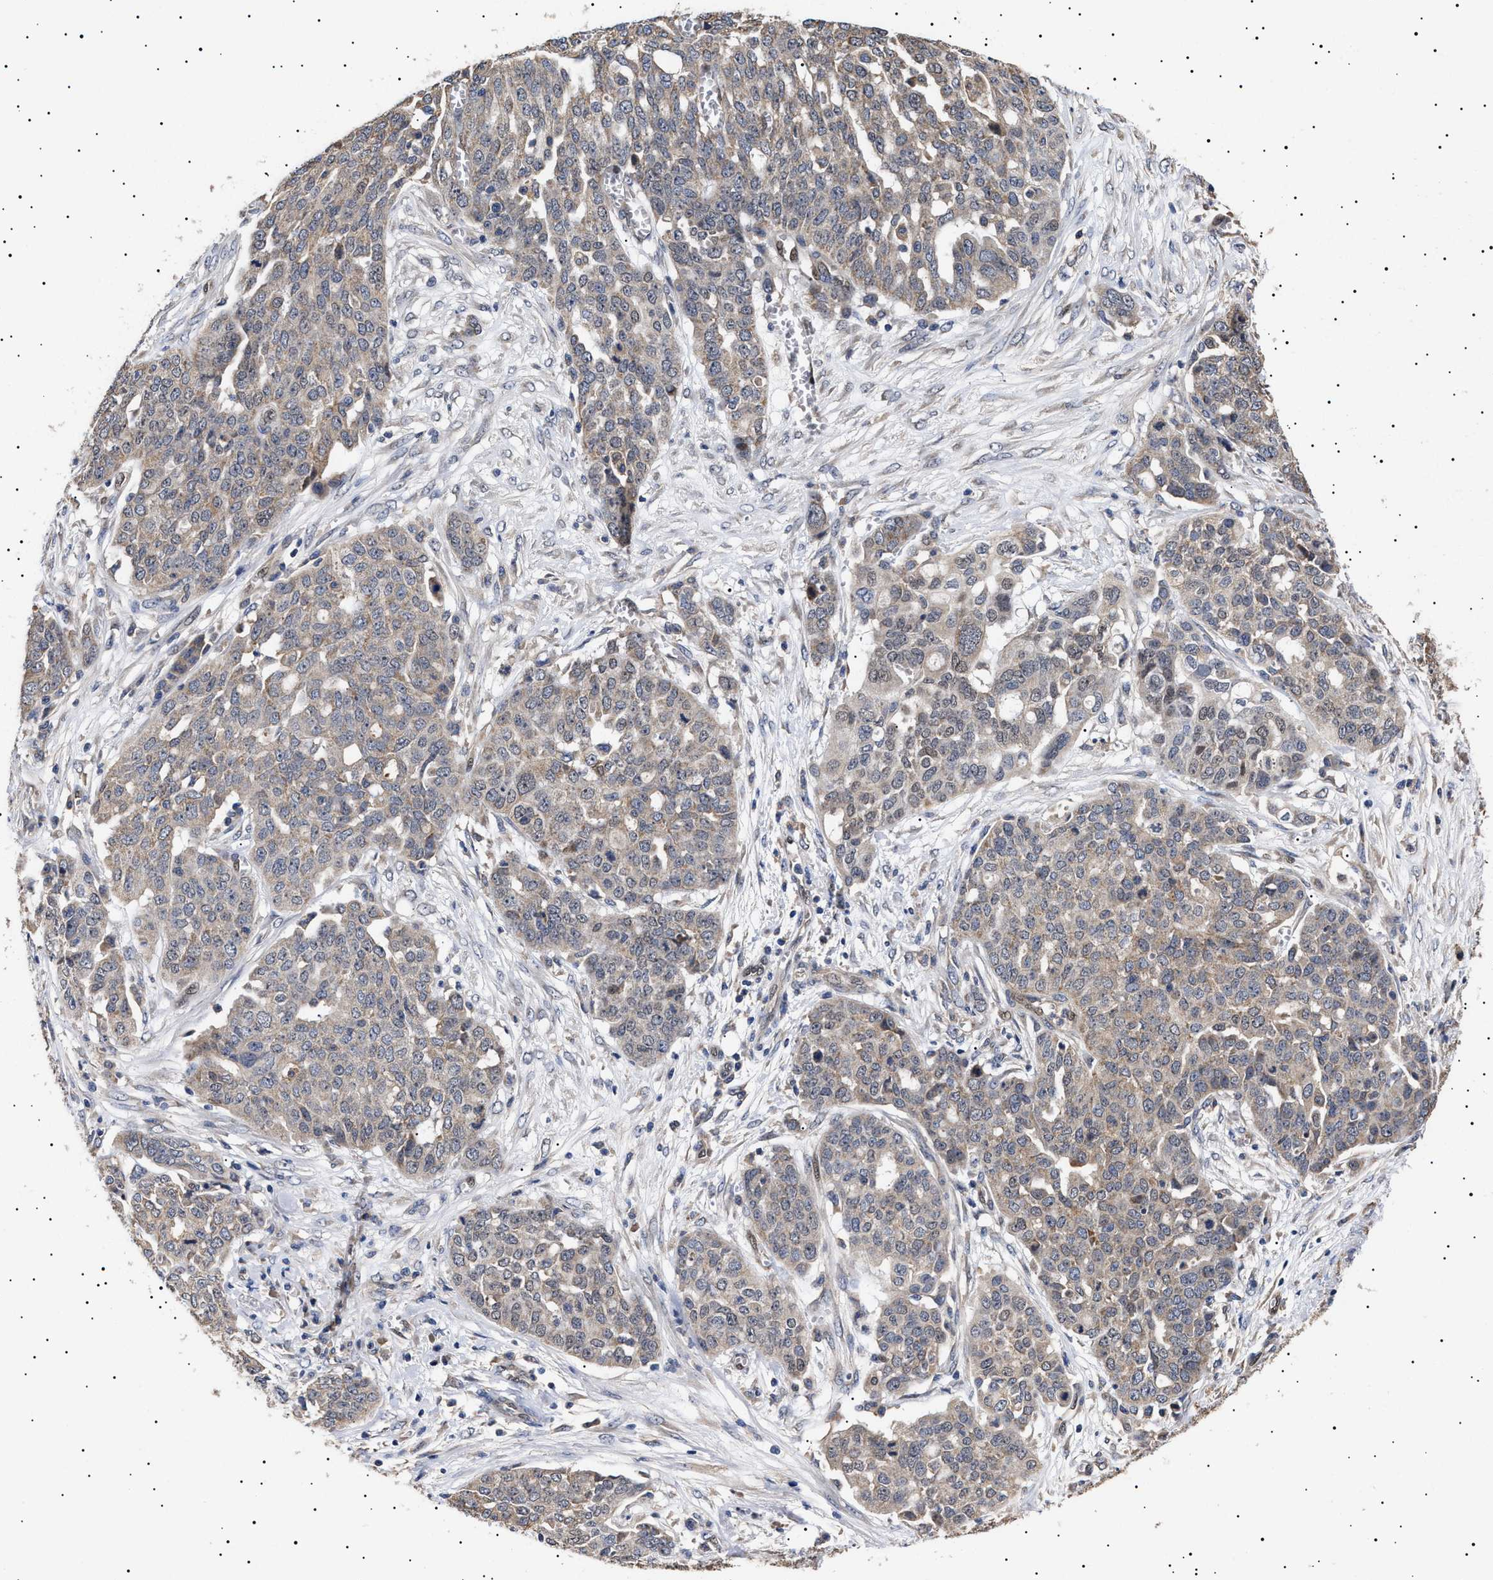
{"staining": {"intensity": "weak", "quantity": "25%-75%", "location": "cytoplasmic/membranous"}, "tissue": "ovarian cancer", "cell_type": "Tumor cells", "image_type": "cancer", "snomed": [{"axis": "morphology", "description": "Cystadenocarcinoma, serous, NOS"}, {"axis": "topography", "description": "Soft tissue"}, {"axis": "topography", "description": "Ovary"}], "caption": "Protein expression by IHC reveals weak cytoplasmic/membranous expression in approximately 25%-75% of tumor cells in serous cystadenocarcinoma (ovarian).", "gene": "KRBA1", "patient": {"sex": "female", "age": 57}}